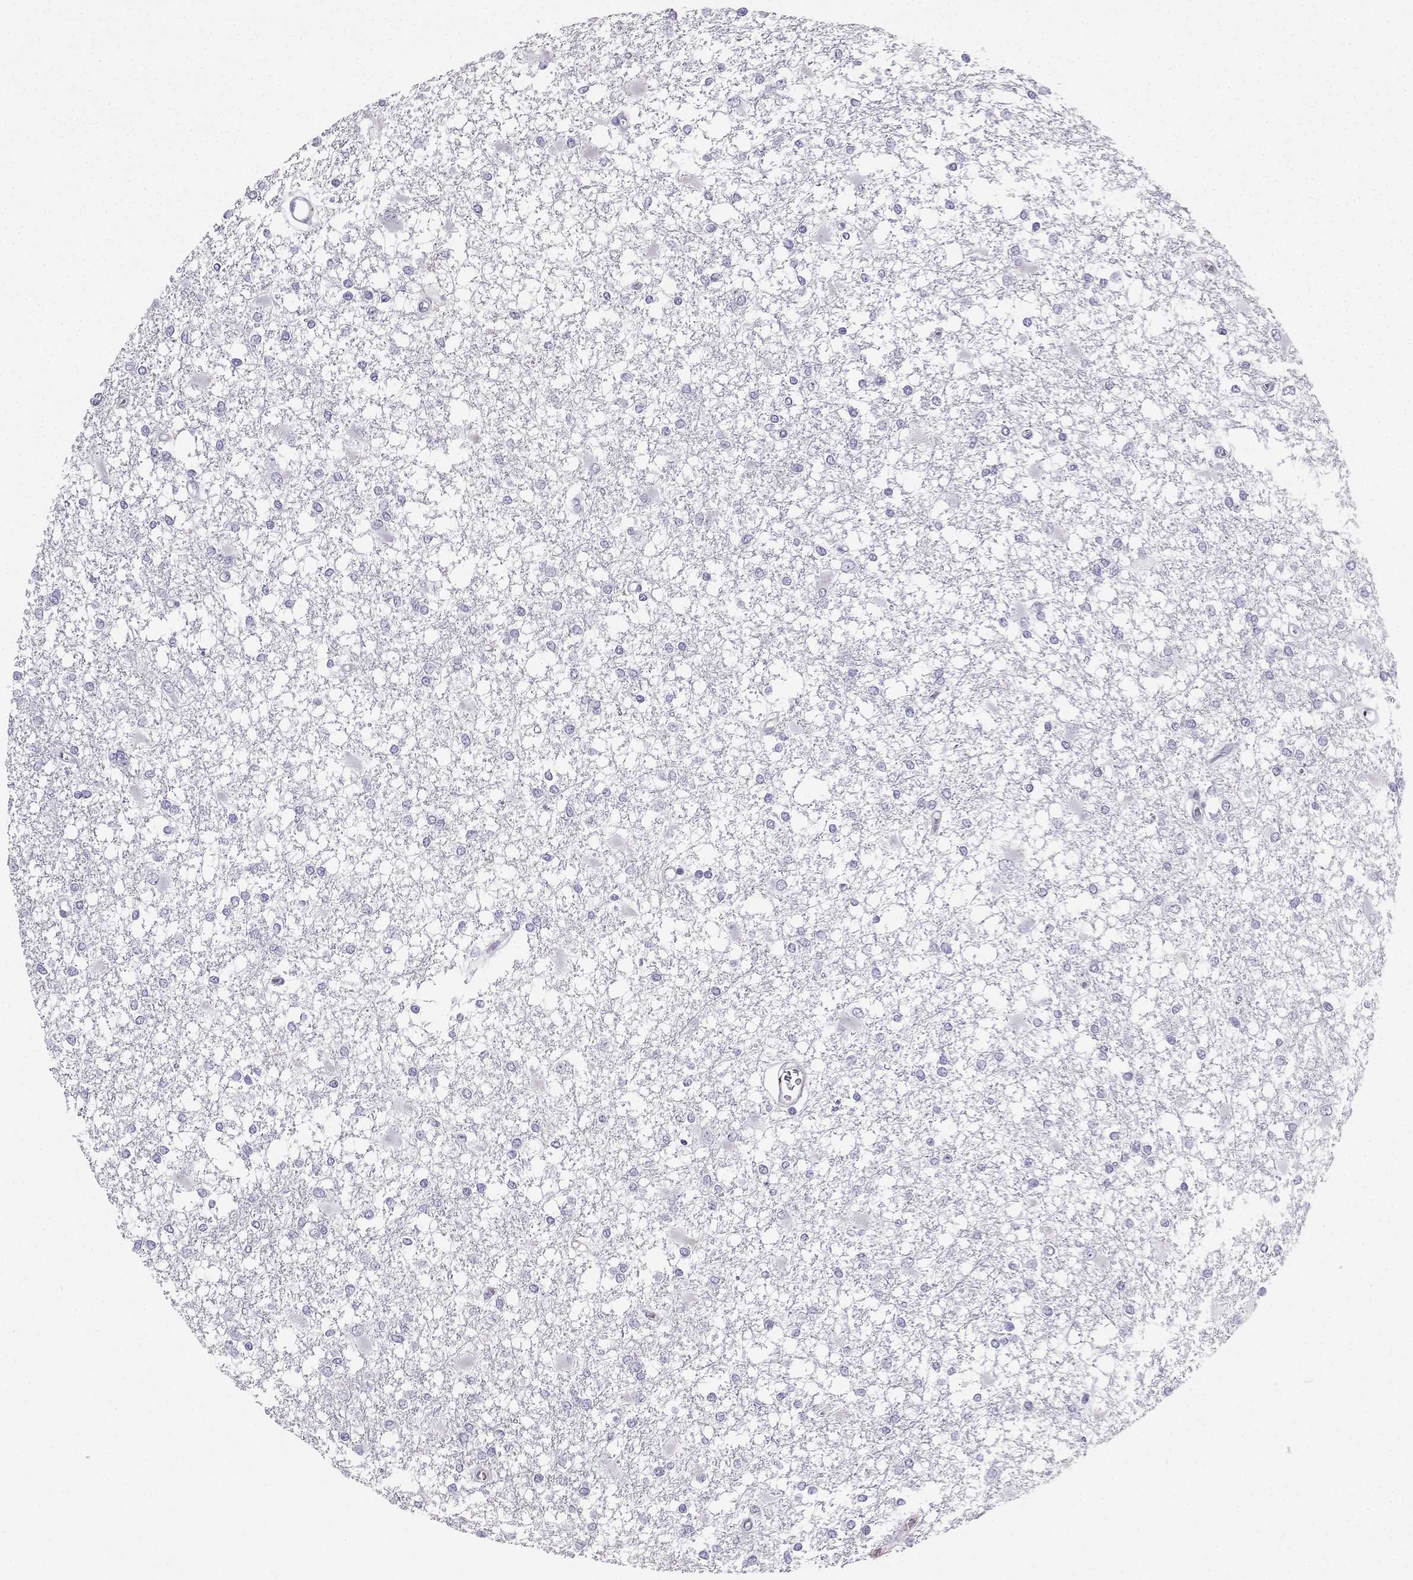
{"staining": {"intensity": "negative", "quantity": "none", "location": "none"}, "tissue": "glioma", "cell_type": "Tumor cells", "image_type": "cancer", "snomed": [{"axis": "morphology", "description": "Glioma, malignant, High grade"}, {"axis": "topography", "description": "Cerebral cortex"}], "caption": "DAB (3,3'-diaminobenzidine) immunohistochemical staining of human malignant glioma (high-grade) reveals no significant staining in tumor cells.", "gene": "IQCD", "patient": {"sex": "male", "age": 79}}